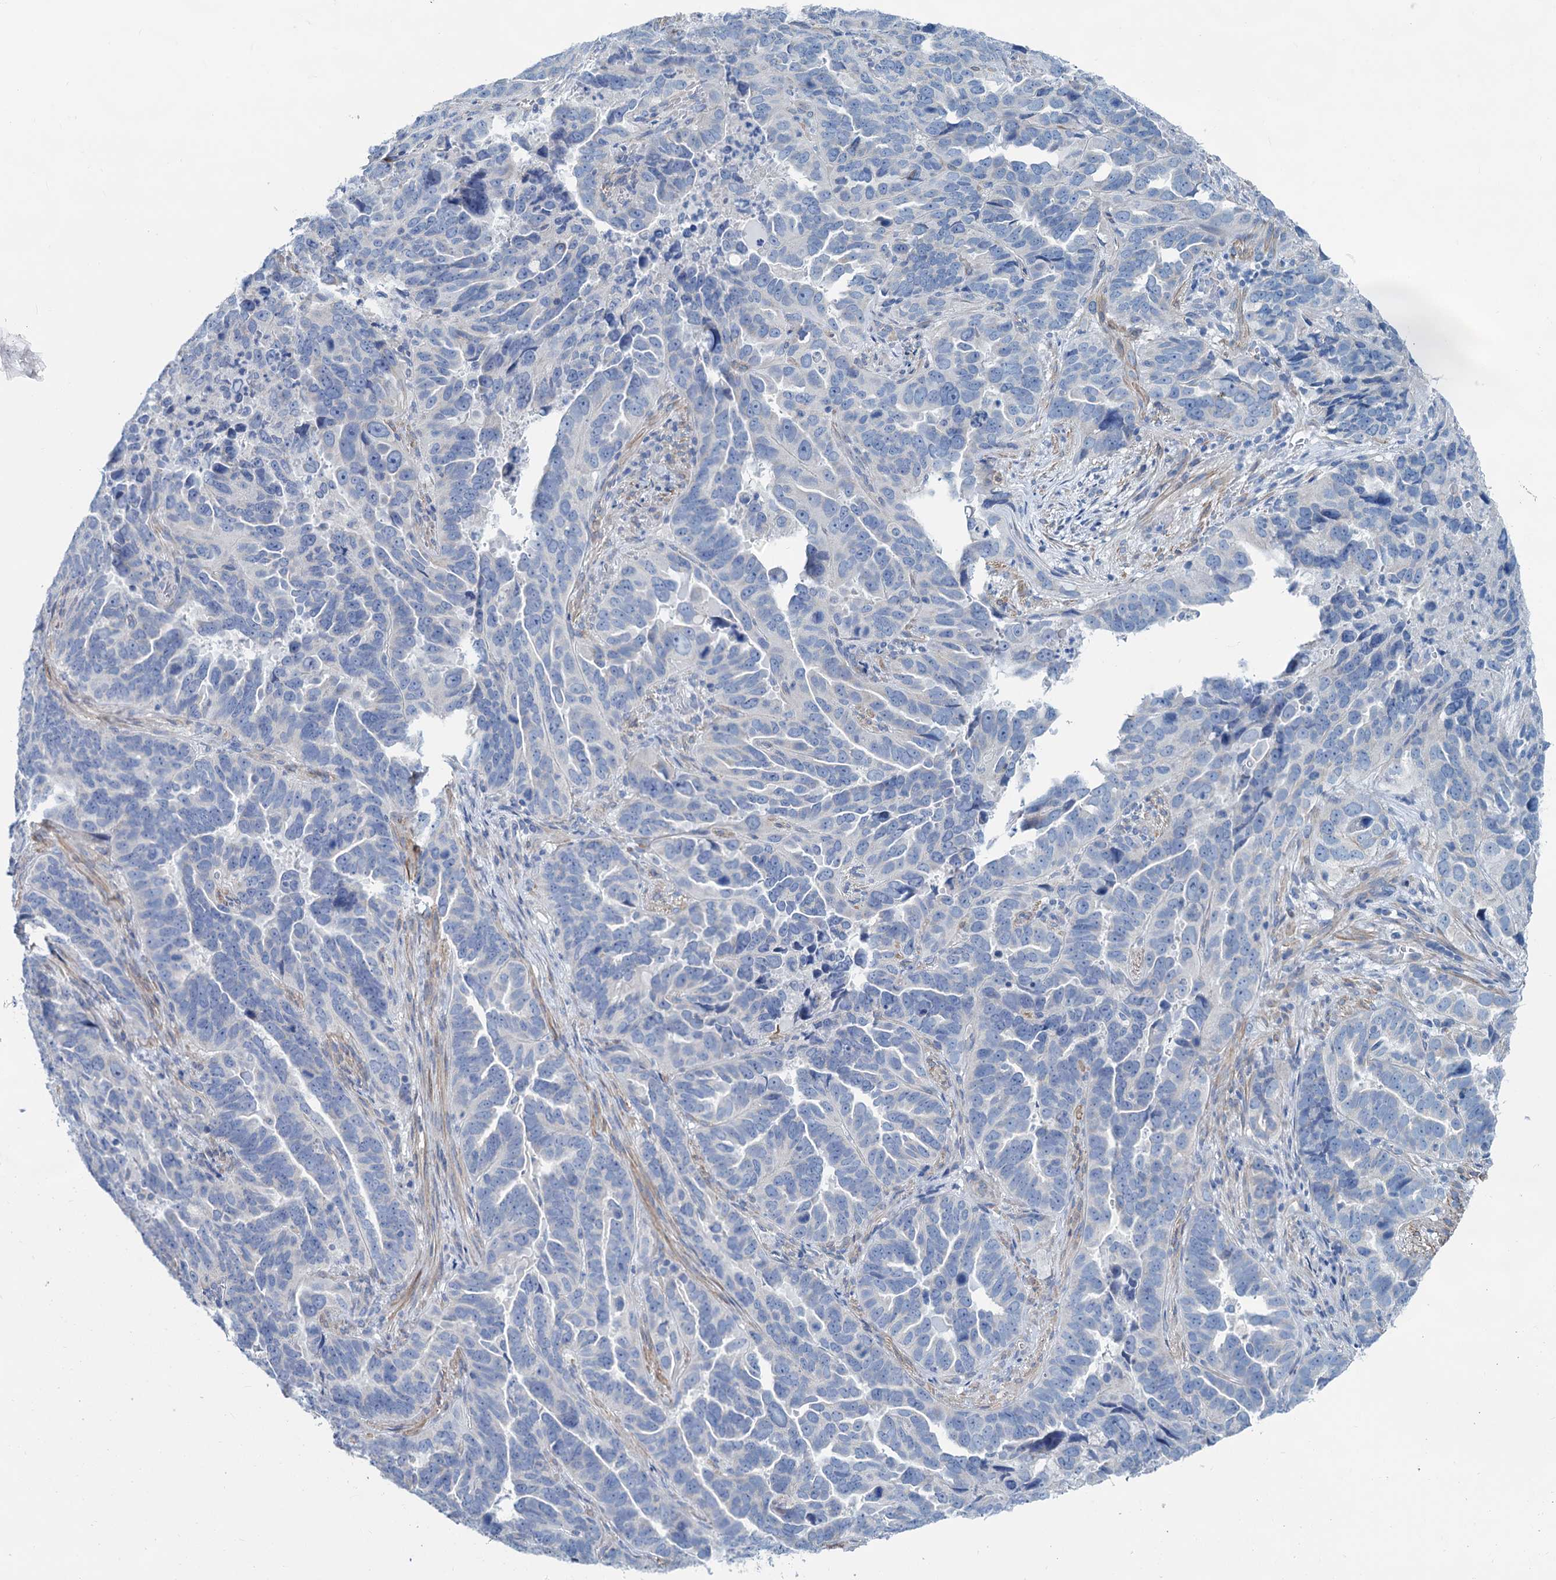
{"staining": {"intensity": "negative", "quantity": "none", "location": "none"}, "tissue": "endometrial cancer", "cell_type": "Tumor cells", "image_type": "cancer", "snomed": [{"axis": "morphology", "description": "Adenocarcinoma, NOS"}, {"axis": "topography", "description": "Endometrium"}], "caption": "Immunohistochemical staining of endometrial cancer demonstrates no significant staining in tumor cells.", "gene": "SLC1A3", "patient": {"sex": "female", "age": 65}}